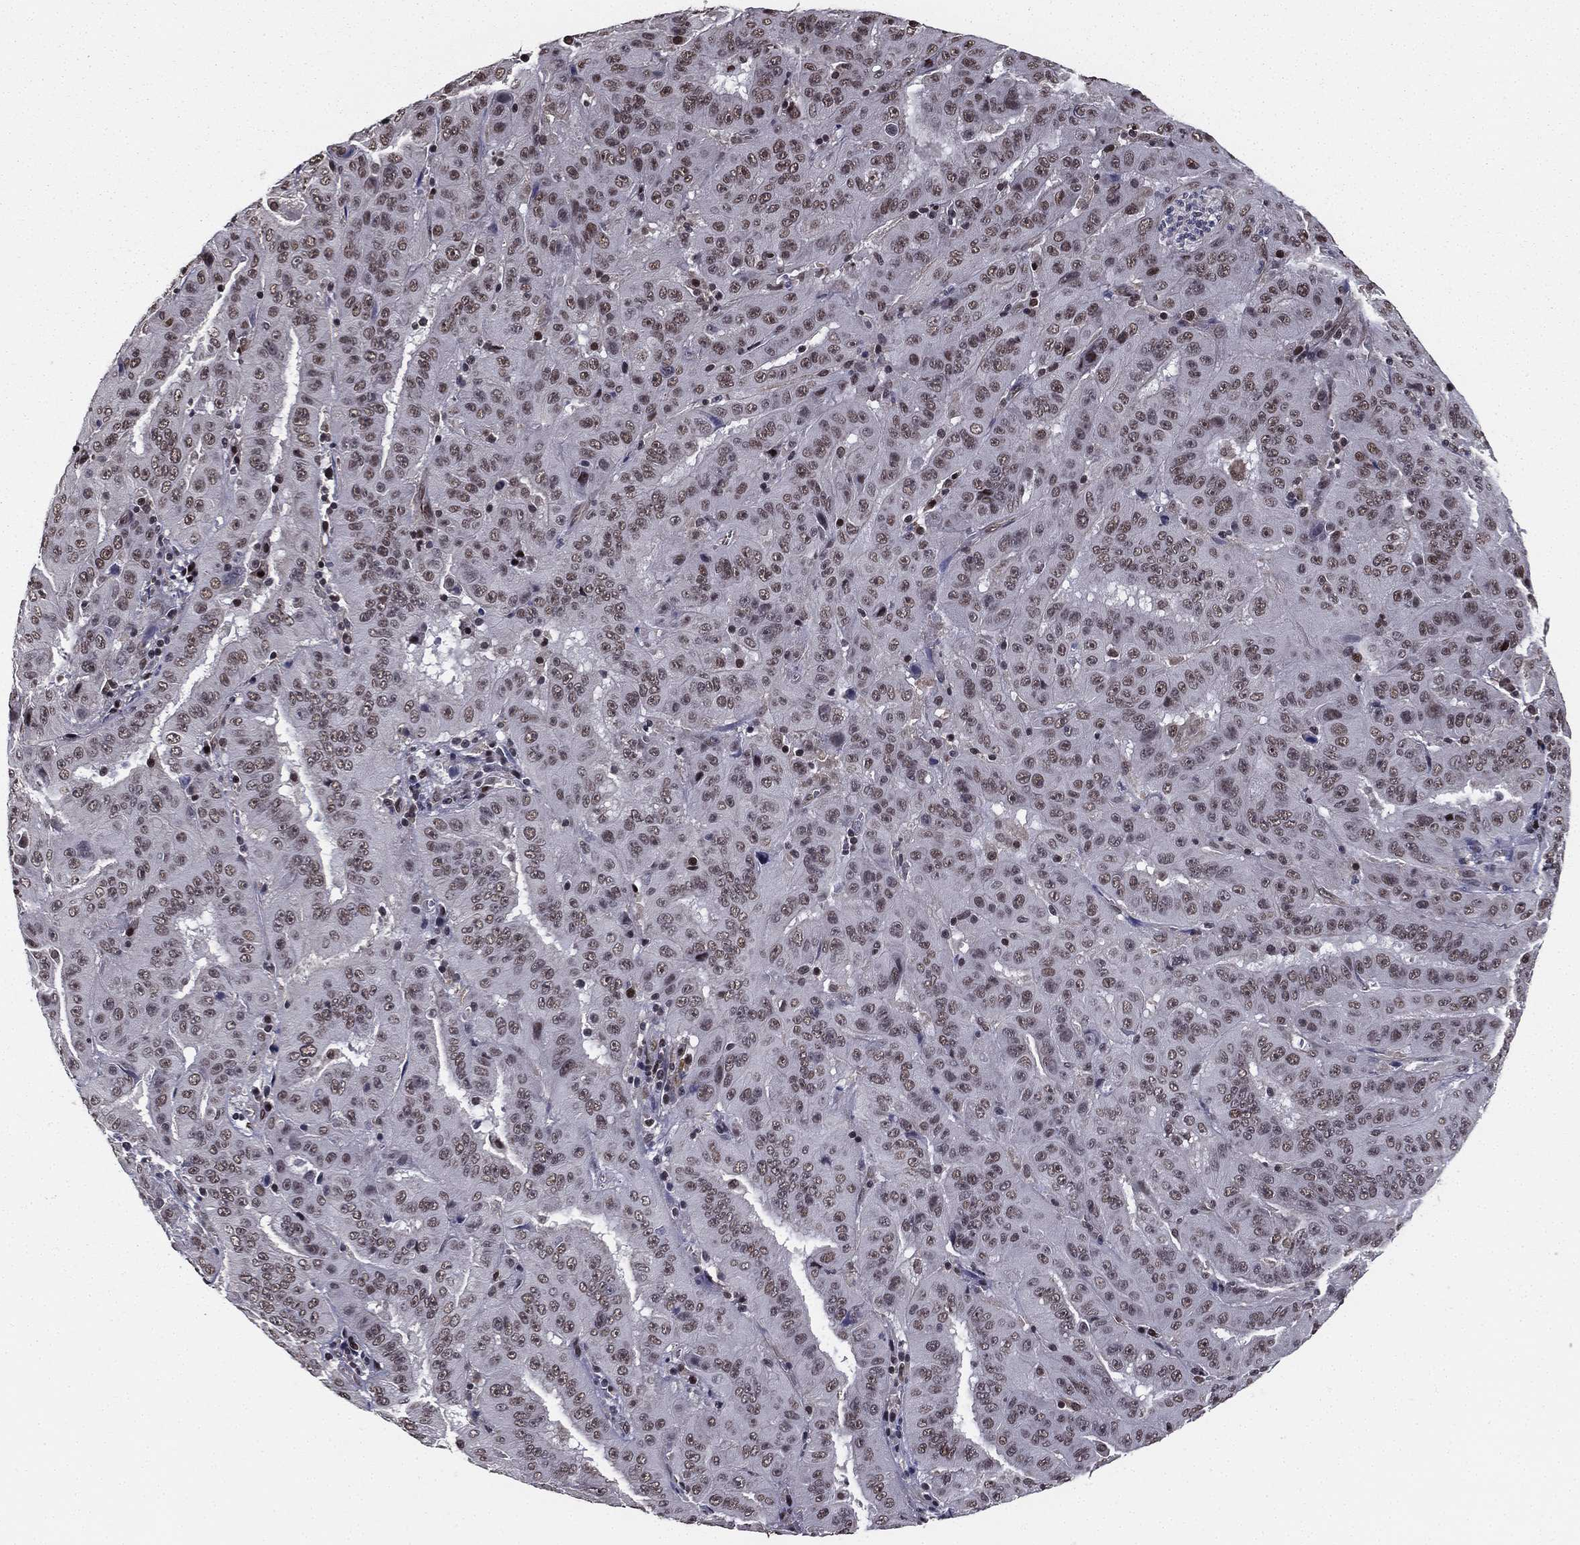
{"staining": {"intensity": "negative", "quantity": "none", "location": "none"}, "tissue": "pancreatic cancer", "cell_type": "Tumor cells", "image_type": "cancer", "snomed": [{"axis": "morphology", "description": "Adenocarcinoma, NOS"}, {"axis": "topography", "description": "Pancreas"}], "caption": "Tumor cells are negative for protein expression in human pancreatic cancer. (Brightfield microscopy of DAB (3,3'-diaminobenzidine) immunohistochemistry at high magnification).", "gene": "RARB", "patient": {"sex": "male", "age": 63}}